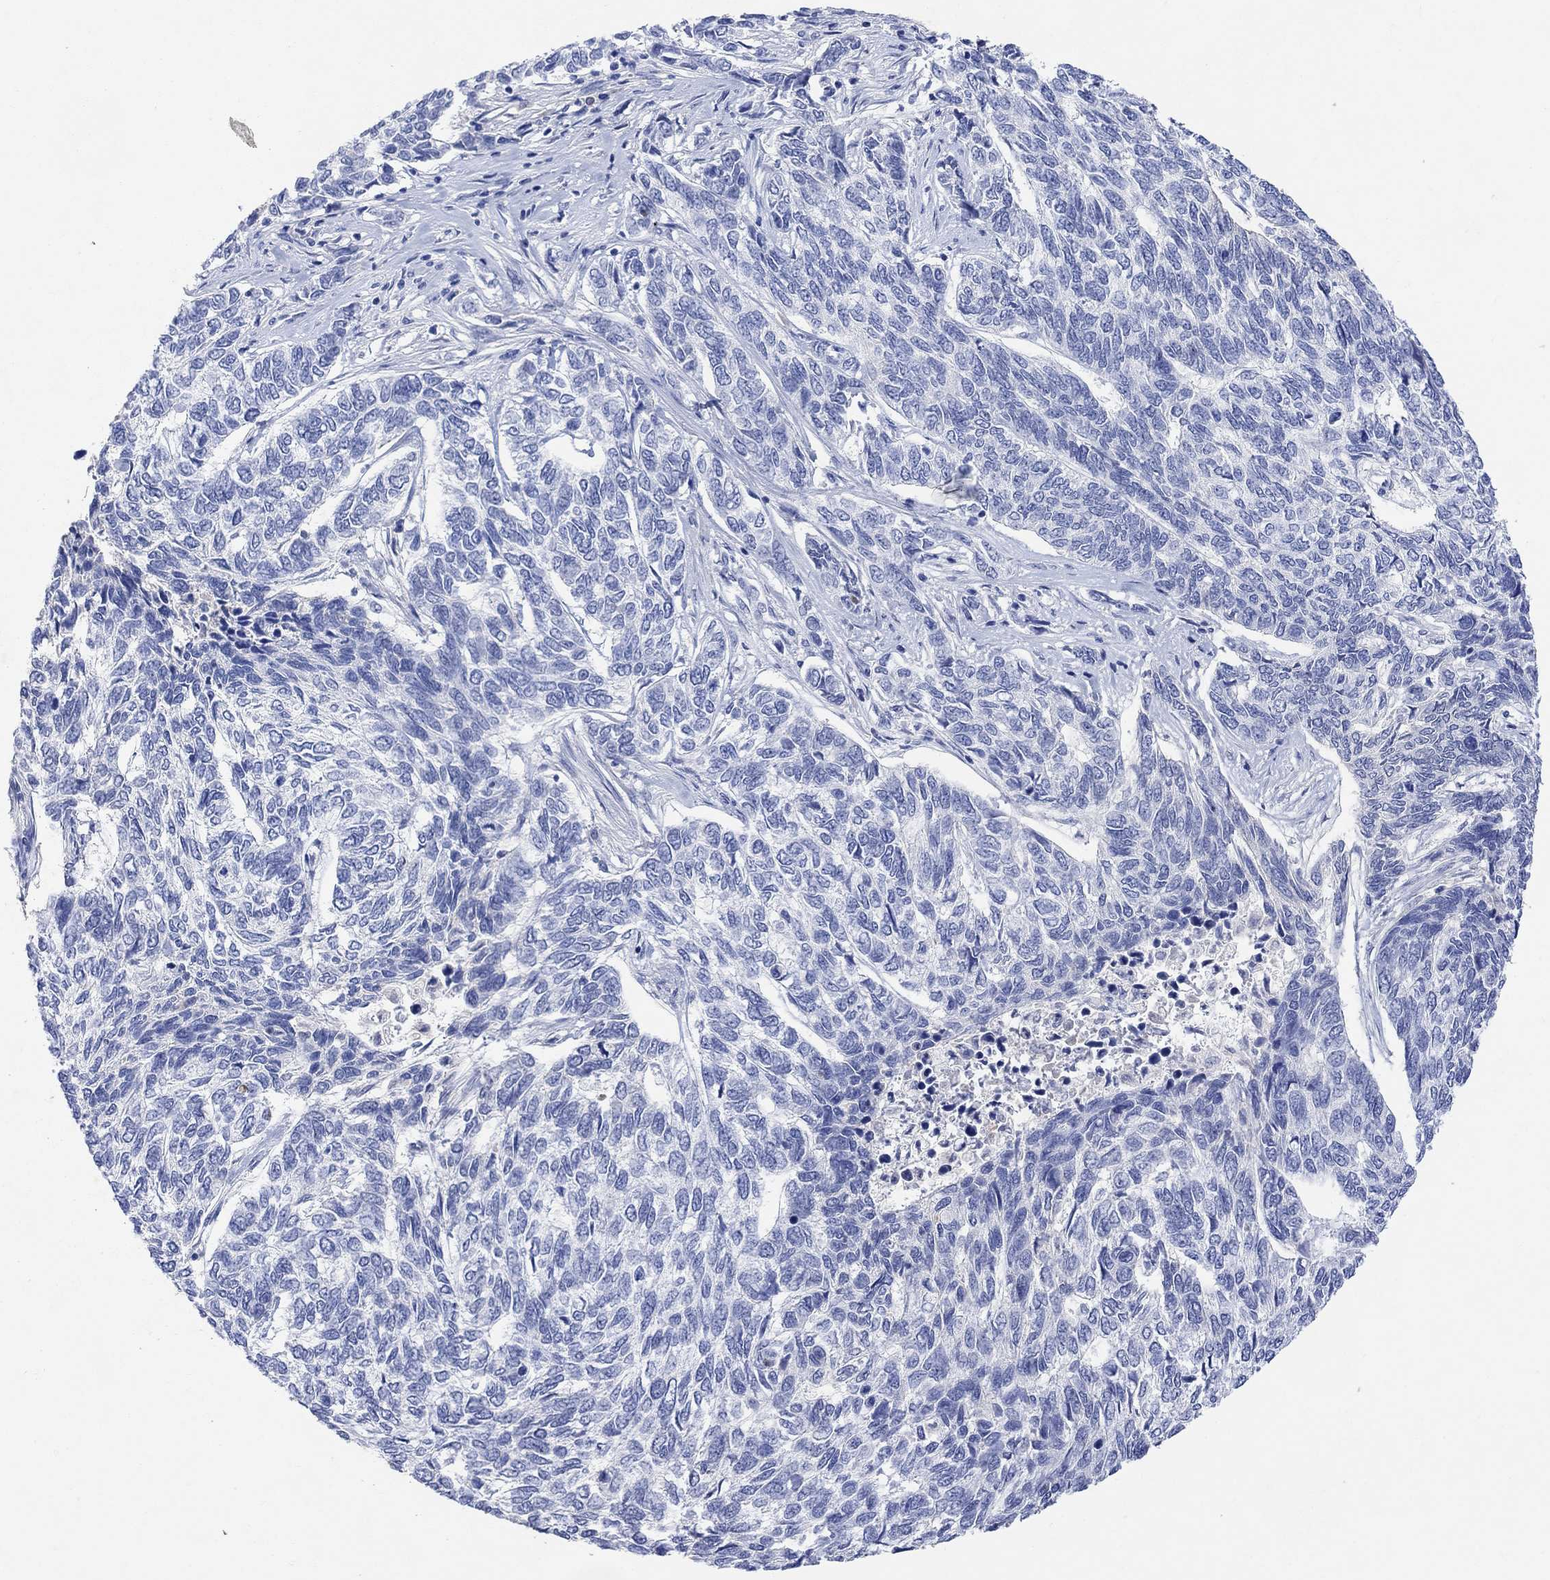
{"staining": {"intensity": "negative", "quantity": "none", "location": "none"}, "tissue": "skin cancer", "cell_type": "Tumor cells", "image_type": "cancer", "snomed": [{"axis": "morphology", "description": "Basal cell carcinoma"}, {"axis": "topography", "description": "Skin"}], "caption": "Tumor cells show no significant protein staining in skin cancer (basal cell carcinoma). (DAB (3,3'-diaminobenzidine) IHC, high magnification).", "gene": "TYR", "patient": {"sex": "female", "age": 65}}